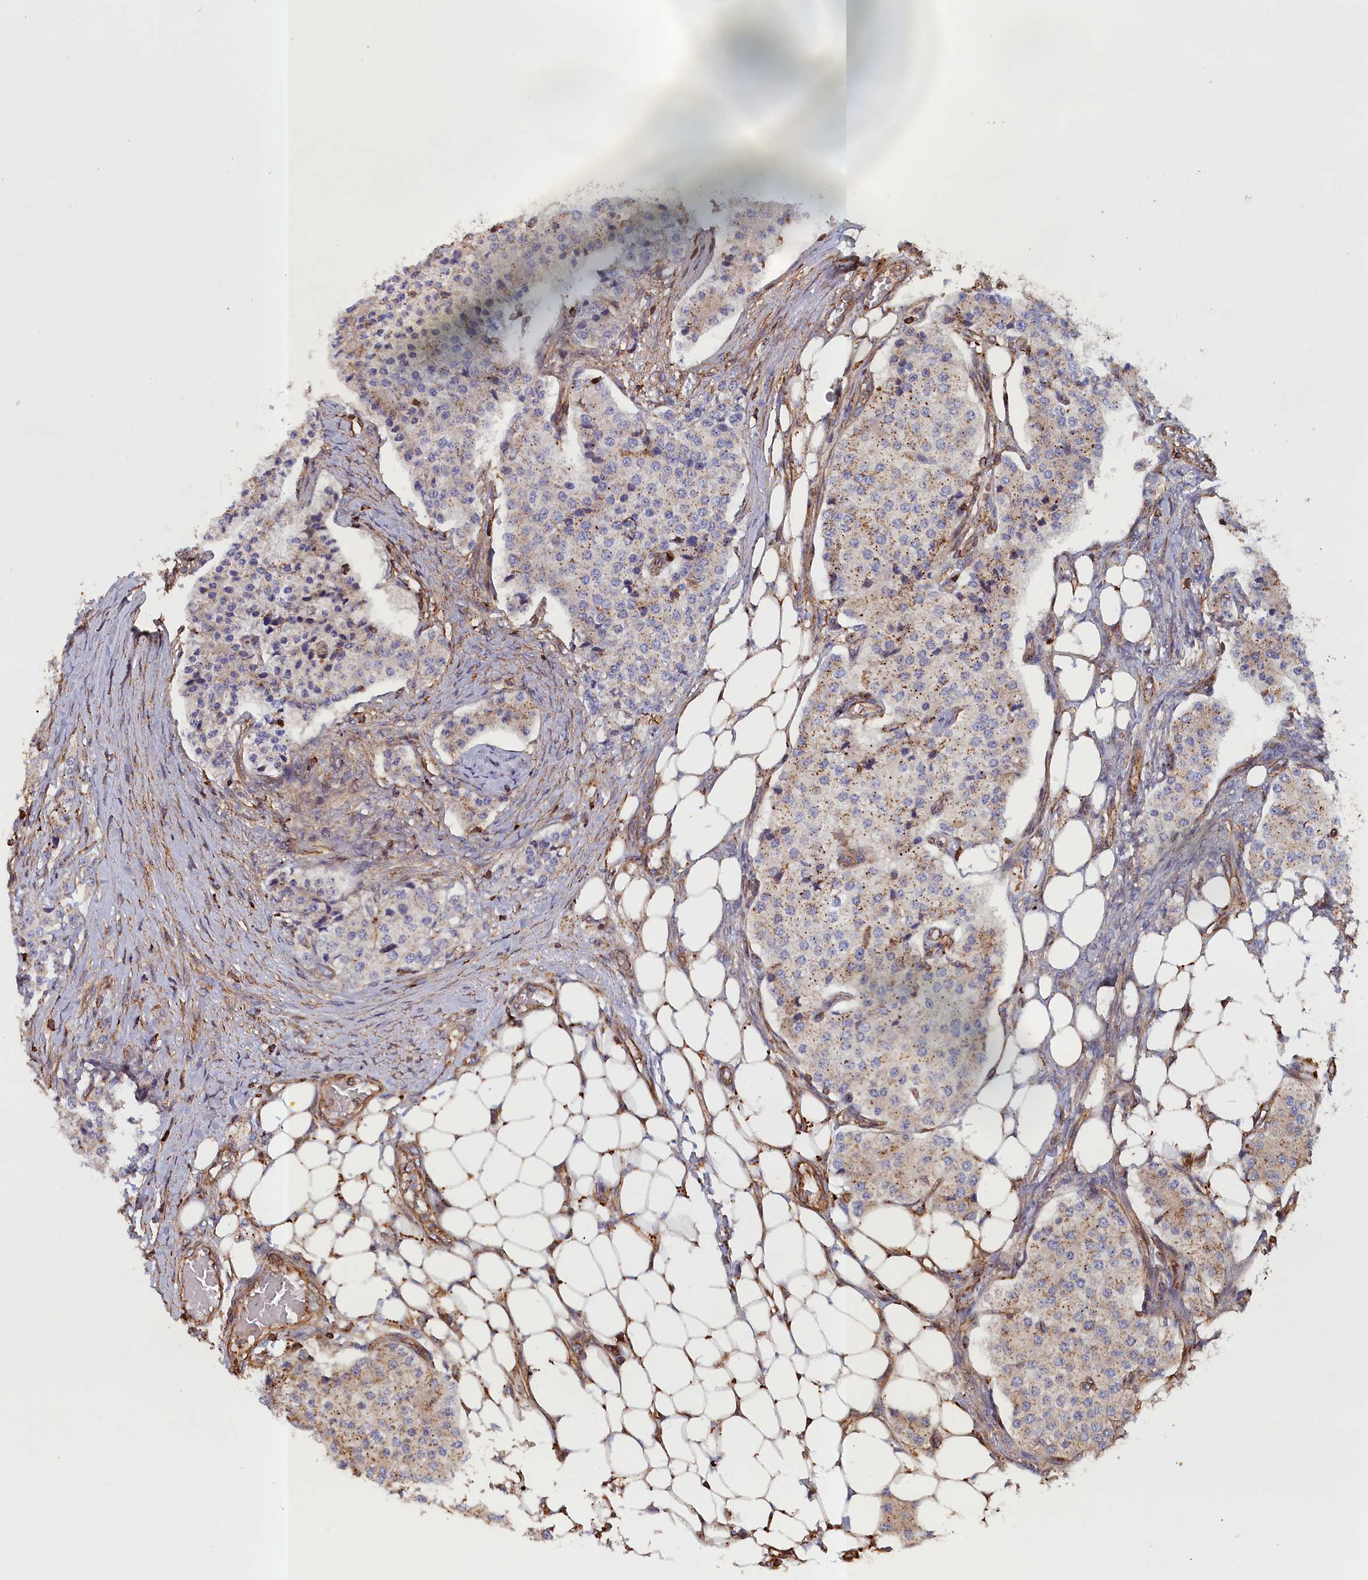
{"staining": {"intensity": "weak", "quantity": "25%-75%", "location": "cytoplasmic/membranous"}, "tissue": "carcinoid", "cell_type": "Tumor cells", "image_type": "cancer", "snomed": [{"axis": "morphology", "description": "Carcinoid, malignant, NOS"}, {"axis": "topography", "description": "Colon"}], "caption": "Immunohistochemical staining of human carcinoid demonstrates low levels of weak cytoplasmic/membranous expression in about 25%-75% of tumor cells.", "gene": "ANKRD27", "patient": {"sex": "female", "age": 52}}